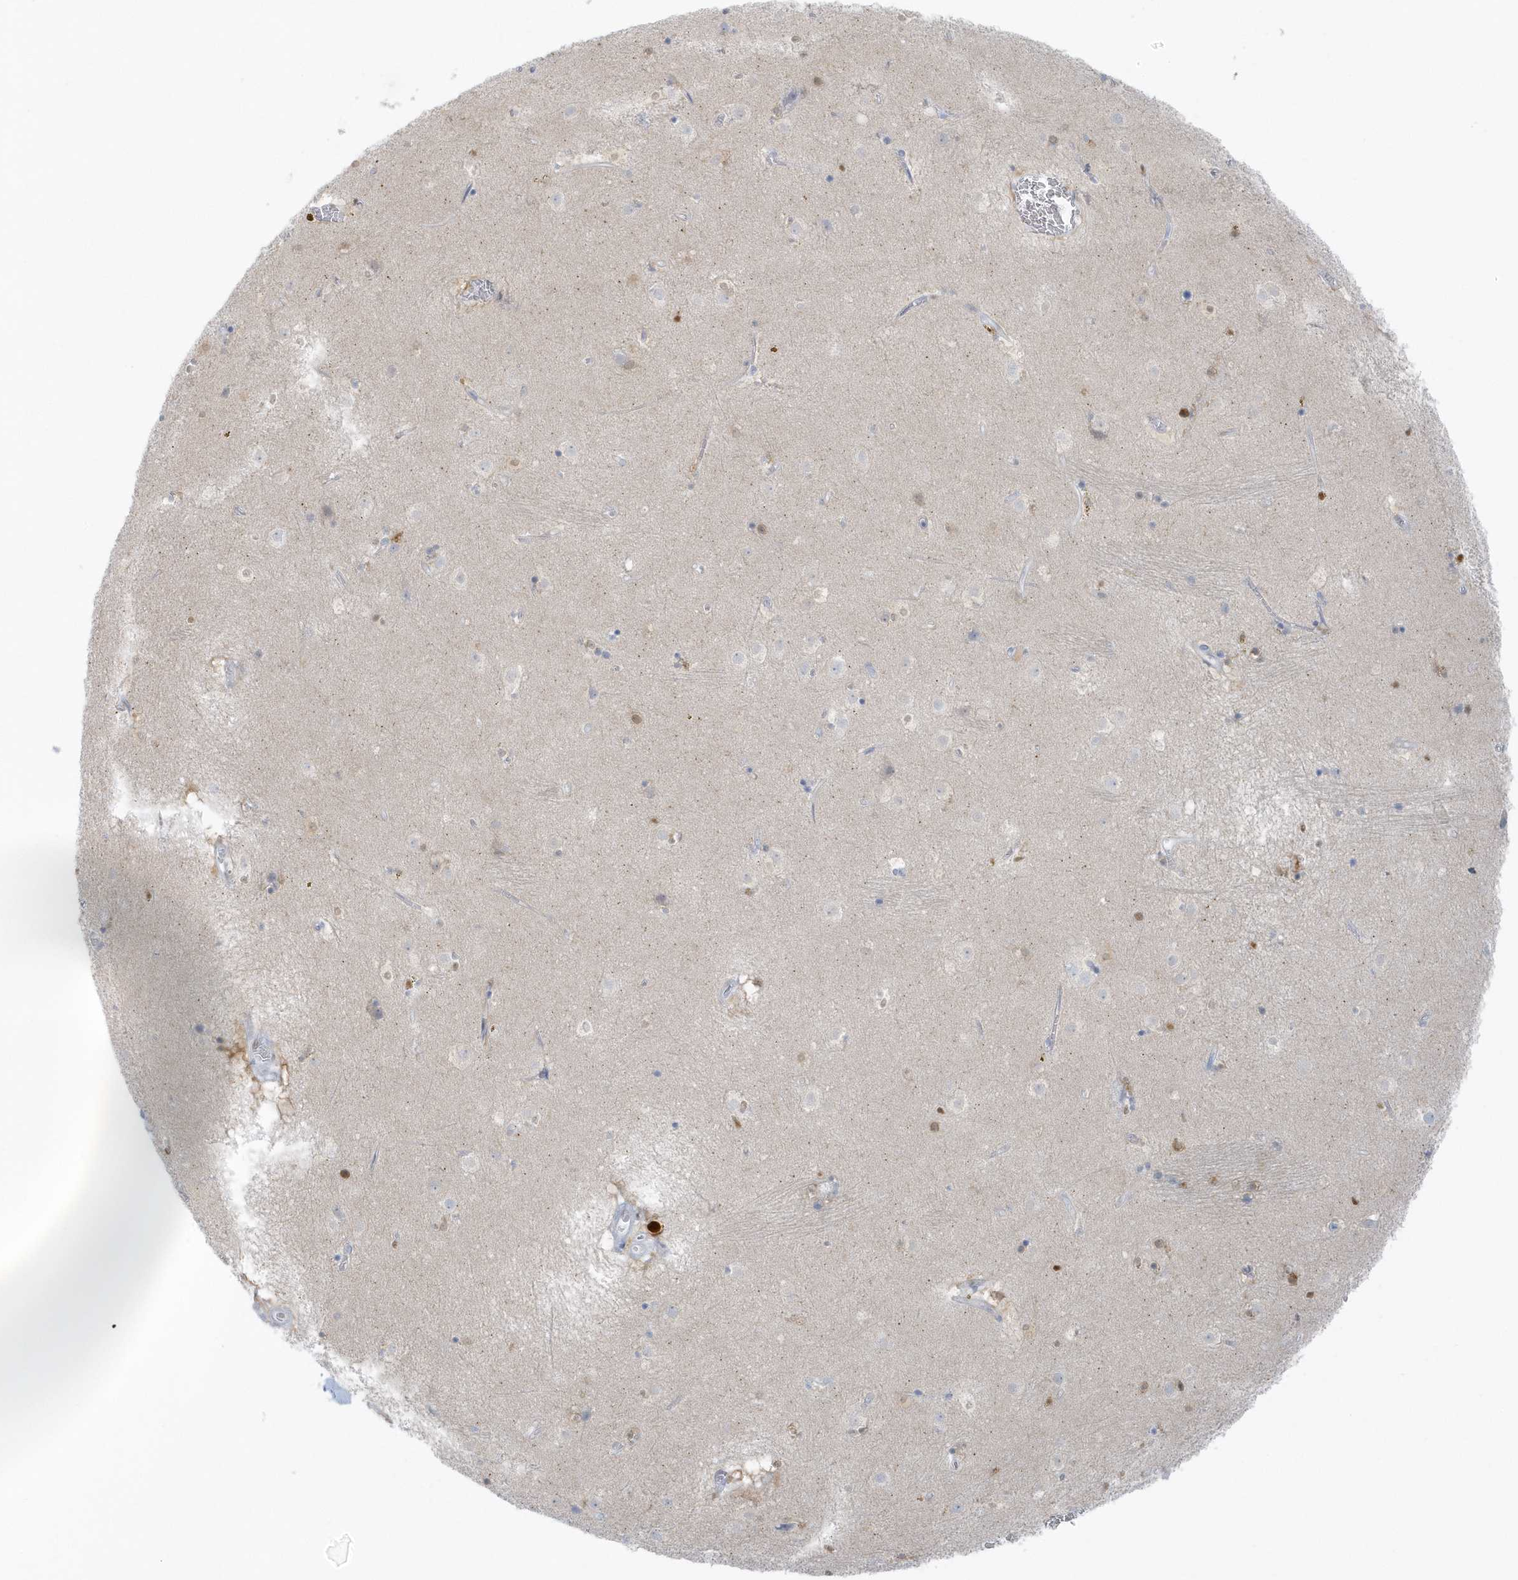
{"staining": {"intensity": "moderate", "quantity": "<25%", "location": "nuclear"}, "tissue": "caudate", "cell_type": "Glial cells", "image_type": "normal", "snomed": [{"axis": "morphology", "description": "Normal tissue, NOS"}, {"axis": "topography", "description": "Lateral ventricle wall"}], "caption": "Immunohistochemistry (DAB (3,3'-diaminobenzidine)) staining of unremarkable human caudate displays moderate nuclear protein staining in about <25% of glial cells.", "gene": "SMIM34", "patient": {"sex": "male", "age": 70}}